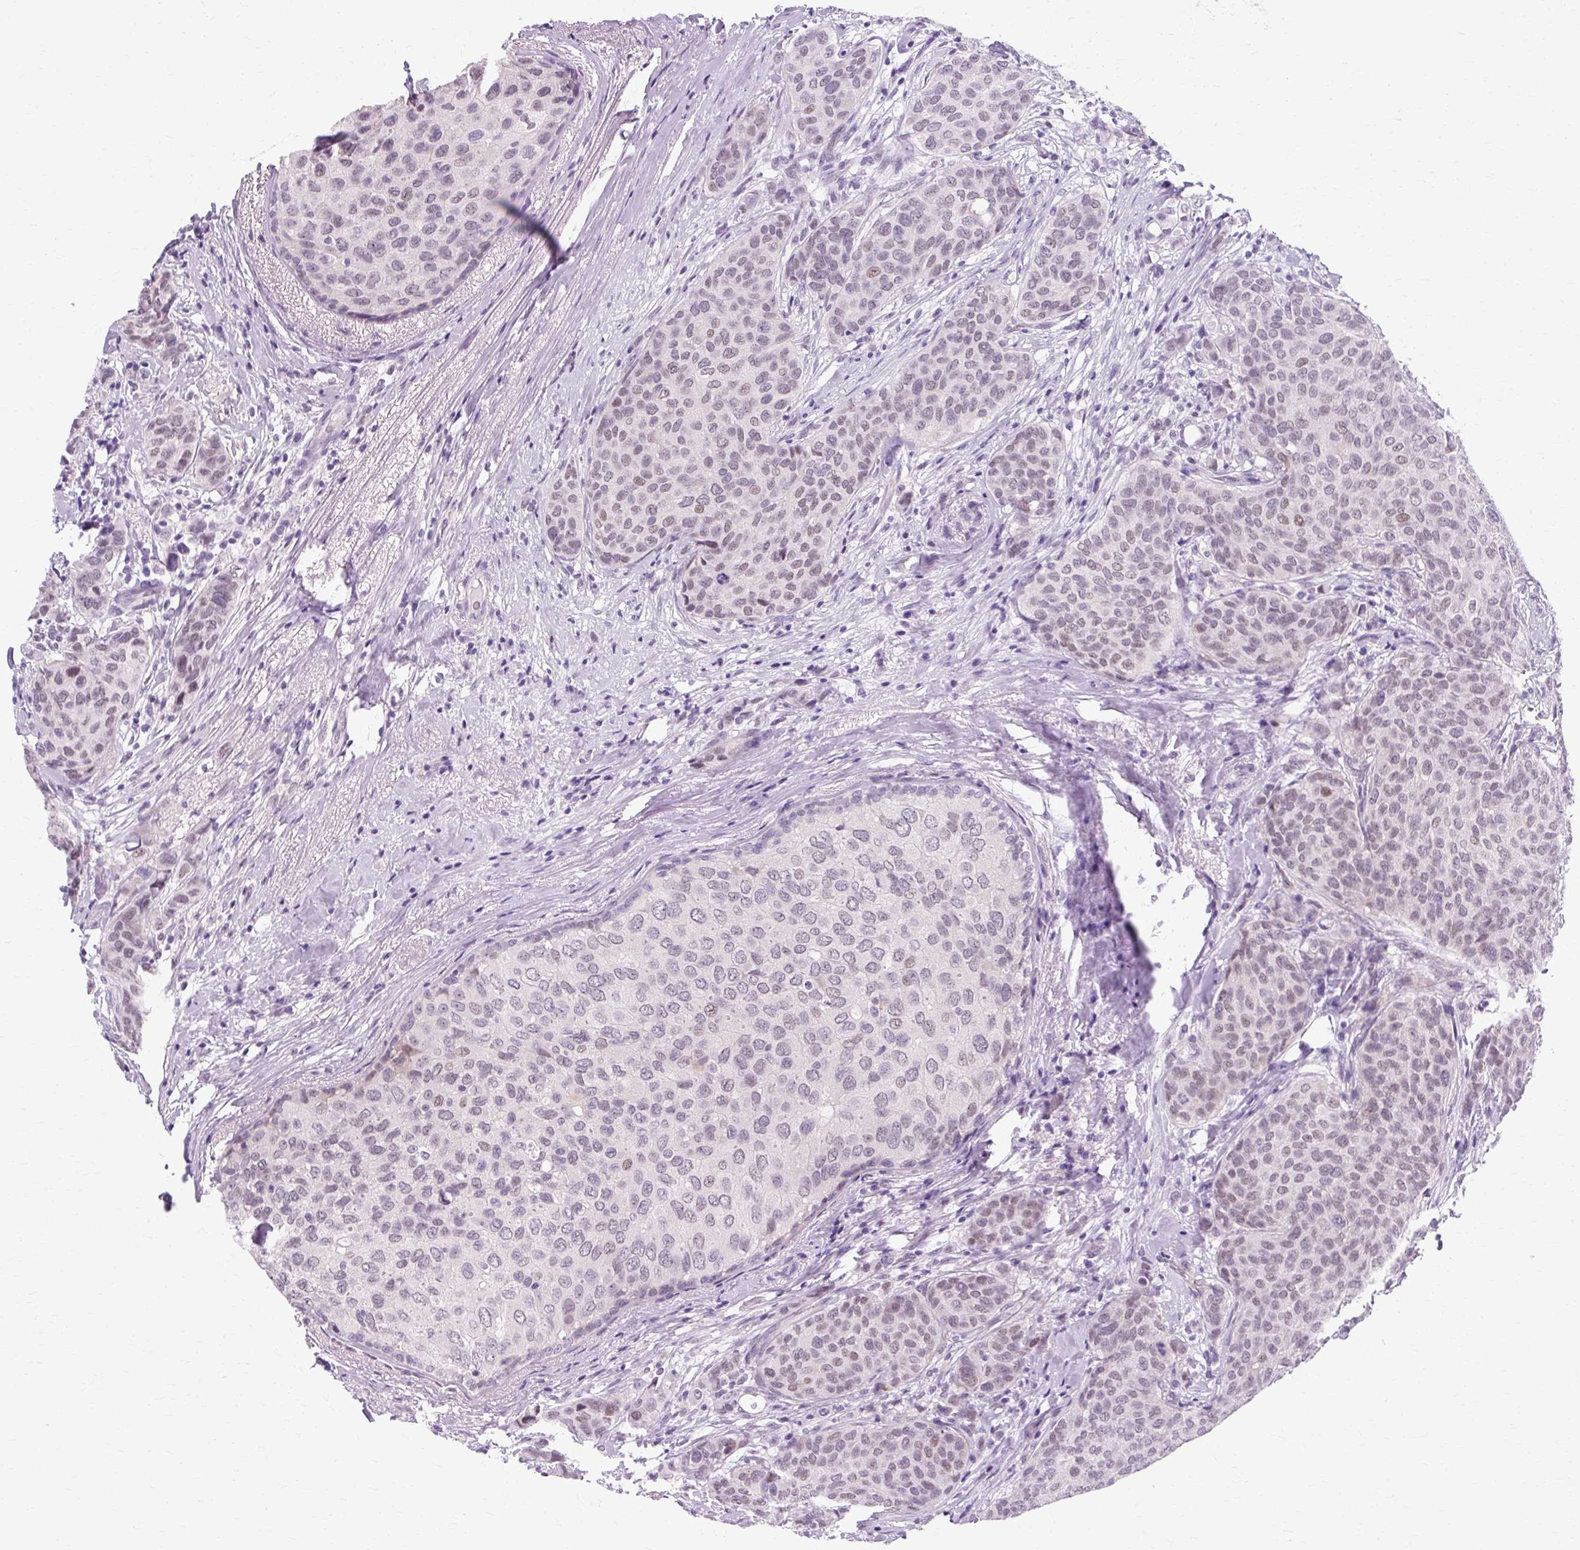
{"staining": {"intensity": "weak", "quantity": "25%-75%", "location": "nuclear"}, "tissue": "breast cancer", "cell_type": "Tumor cells", "image_type": "cancer", "snomed": [{"axis": "morphology", "description": "Duct carcinoma"}, {"axis": "topography", "description": "Breast"}], "caption": "Intraductal carcinoma (breast) stained with DAB (3,3'-diaminobenzidine) IHC displays low levels of weak nuclear positivity in about 25%-75% of tumor cells. (DAB = brown stain, brightfield microscopy at high magnification).", "gene": "RYBP", "patient": {"sex": "female", "age": 47}}